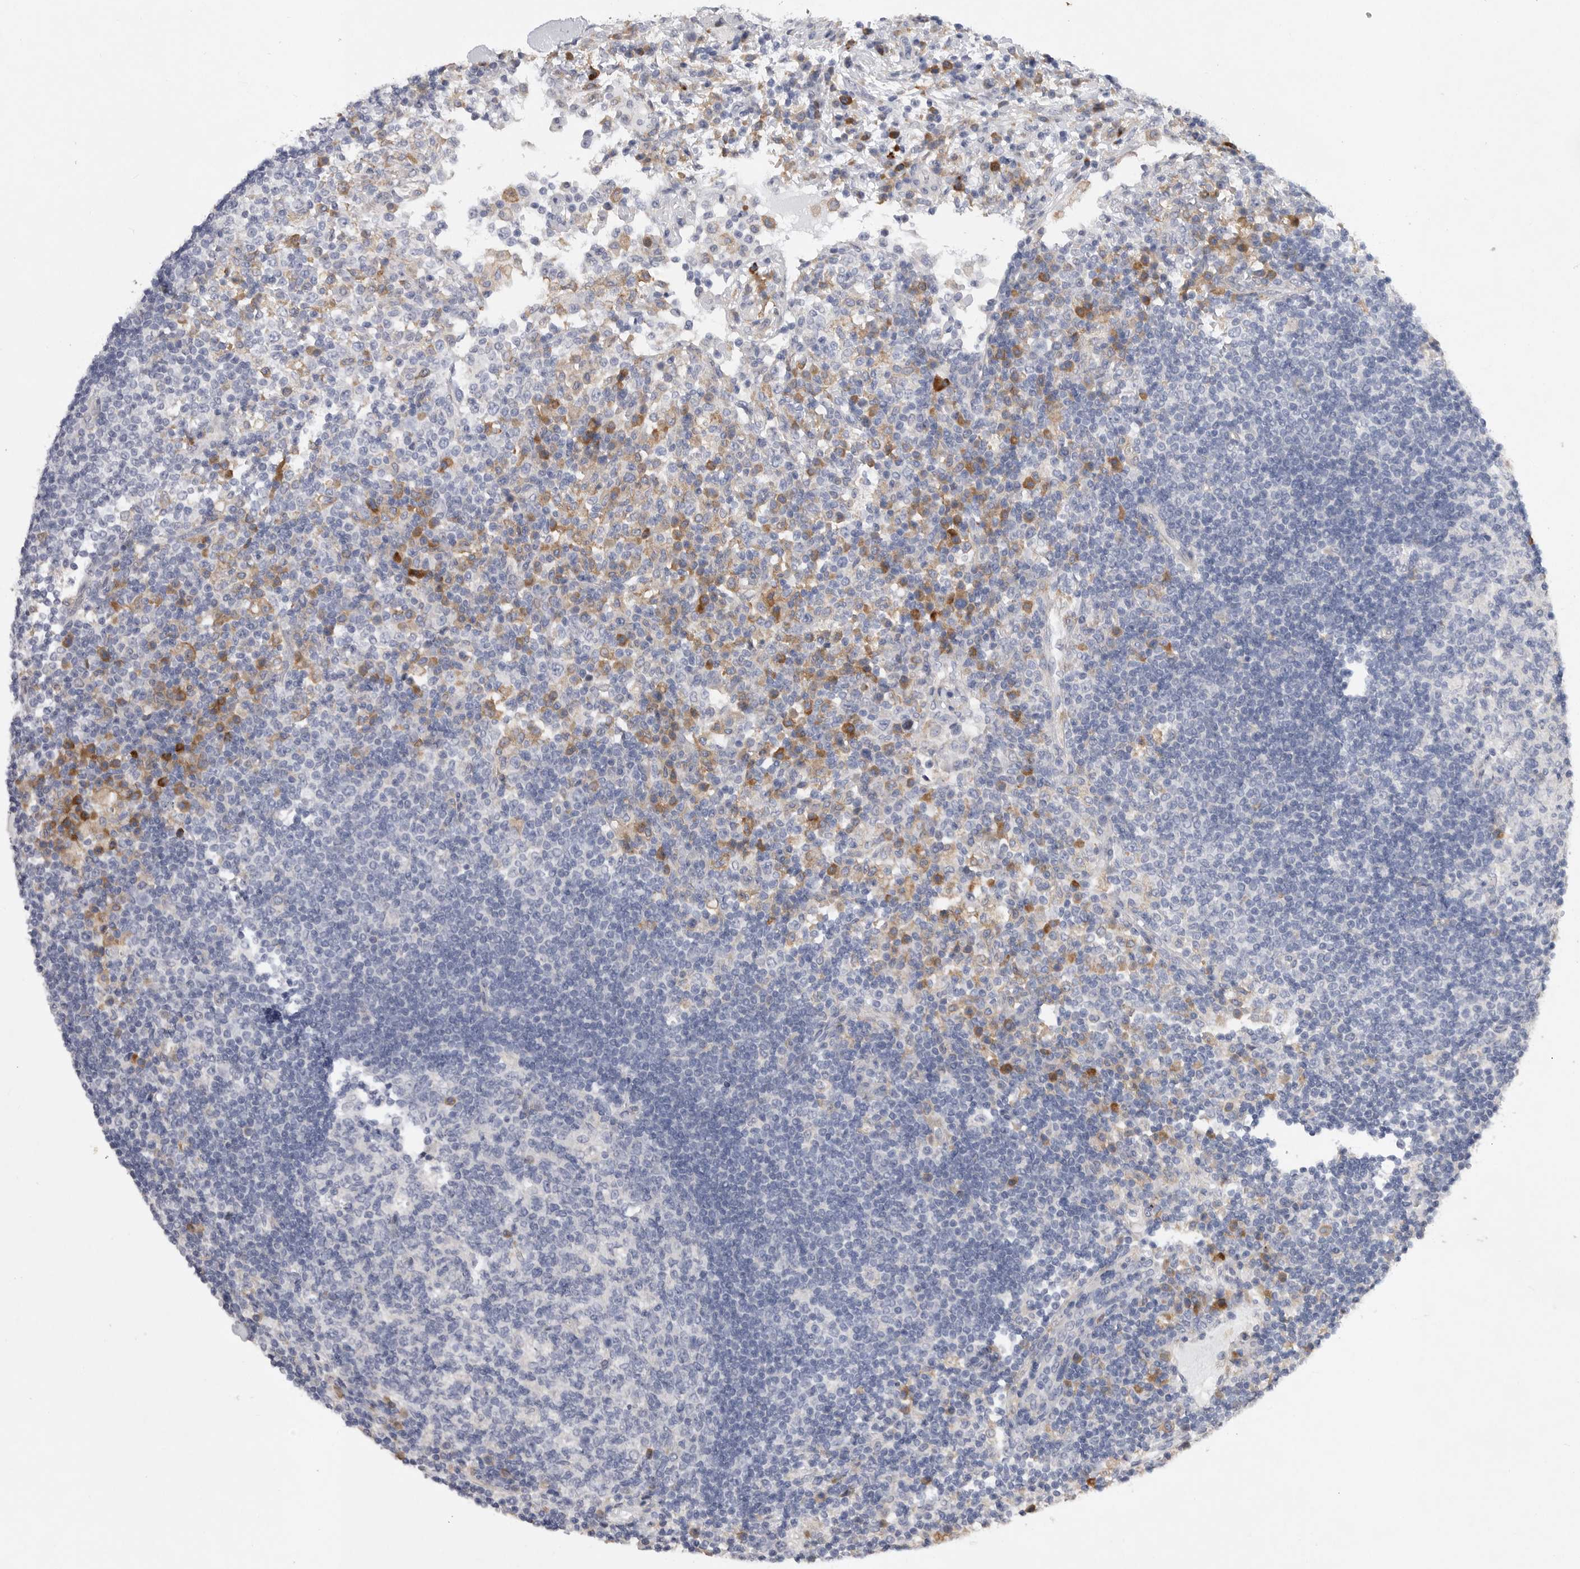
{"staining": {"intensity": "negative", "quantity": "none", "location": "none"}, "tissue": "lymph node", "cell_type": "Germinal center cells", "image_type": "normal", "snomed": [{"axis": "morphology", "description": "Normal tissue, NOS"}, {"axis": "topography", "description": "Lymph node"}], "caption": "An immunohistochemistry (IHC) micrograph of normal lymph node is shown. There is no staining in germinal center cells of lymph node.", "gene": "EDEM3", "patient": {"sex": "female", "age": 53}}